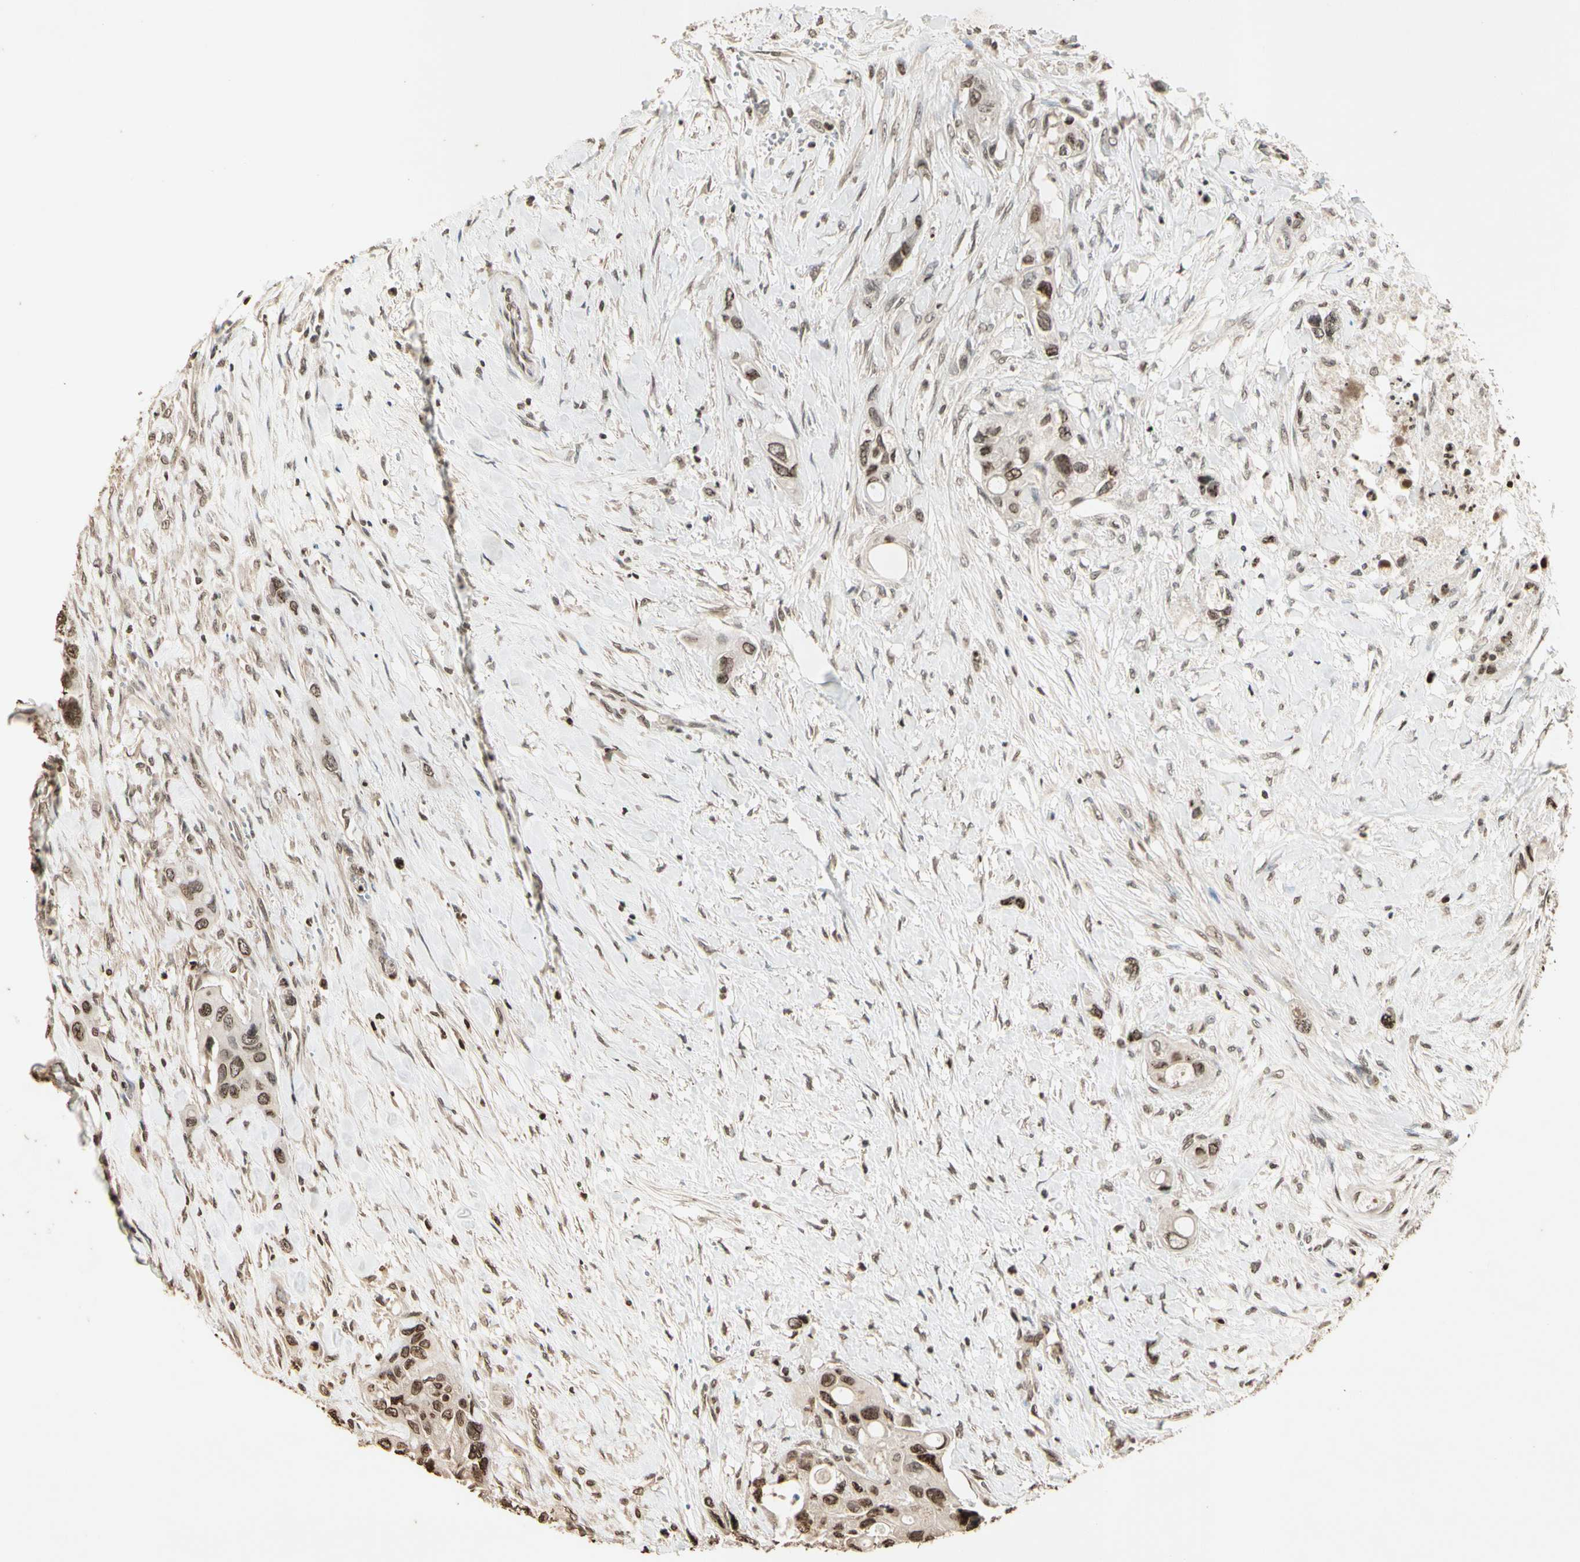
{"staining": {"intensity": "moderate", "quantity": "25%-75%", "location": "nuclear"}, "tissue": "colorectal cancer", "cell_type": "Tumor cells", "image_type": "cancer", "snomed": [{"axis": "morphology", "description": "Adenocarcinoma, NOS"}, {"axis": "topography", "description": "Colon"}], "caption": "This is a histology image of IHC staining of colorectal cancer (adenocarcinoma), which shows moderate positivity in the nuclear of tumor cells.", "gene": "TOP1", "patient": {"sex": "female", "age": 57}}